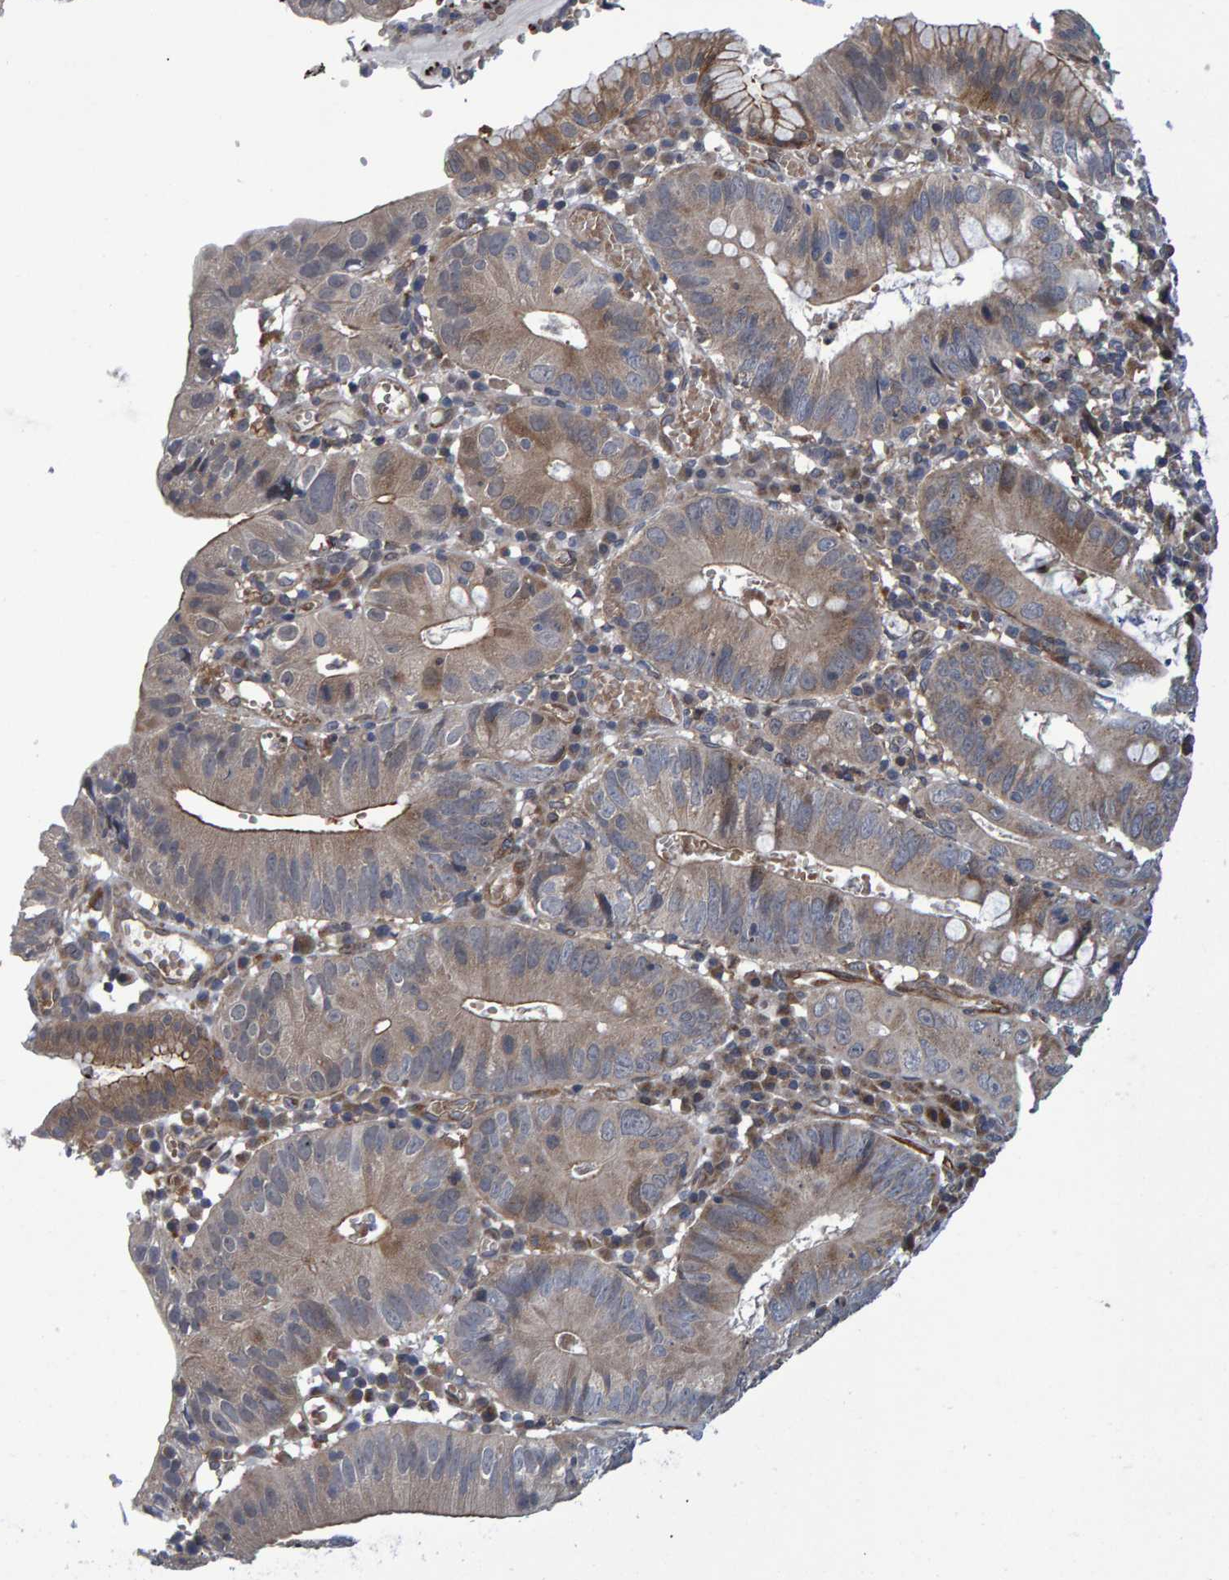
{"staining": {"intensity": "weak", "quantity": ">75%", "location": "cytoplasmic/membranous"}, "tissue": "stomach cancer", "cell_type": "Tumor cells", "image_type": "cancer", "snomed": [{"axis": "morphology", "description": "Adenocarcinoma, NOS"}, {"axis": "topography", "description": "Stomach"}], "caption": "Immunohistochemistry staining of stomach cancer (adenocarcinoma), which demonstrates low levels of weak cytoplasmic/membranous expression in about >75% of tumor cells indicating weak cytoplasmic/membranous protein expression. The staining was performed using DAB (3,3'-diaminobenzidine) (brown) for protein detection and nuclei were counterstained in hematoxylin (blue).", "gene": "ATP6V1H", "patient": {"sex": "male", "age": 59}}